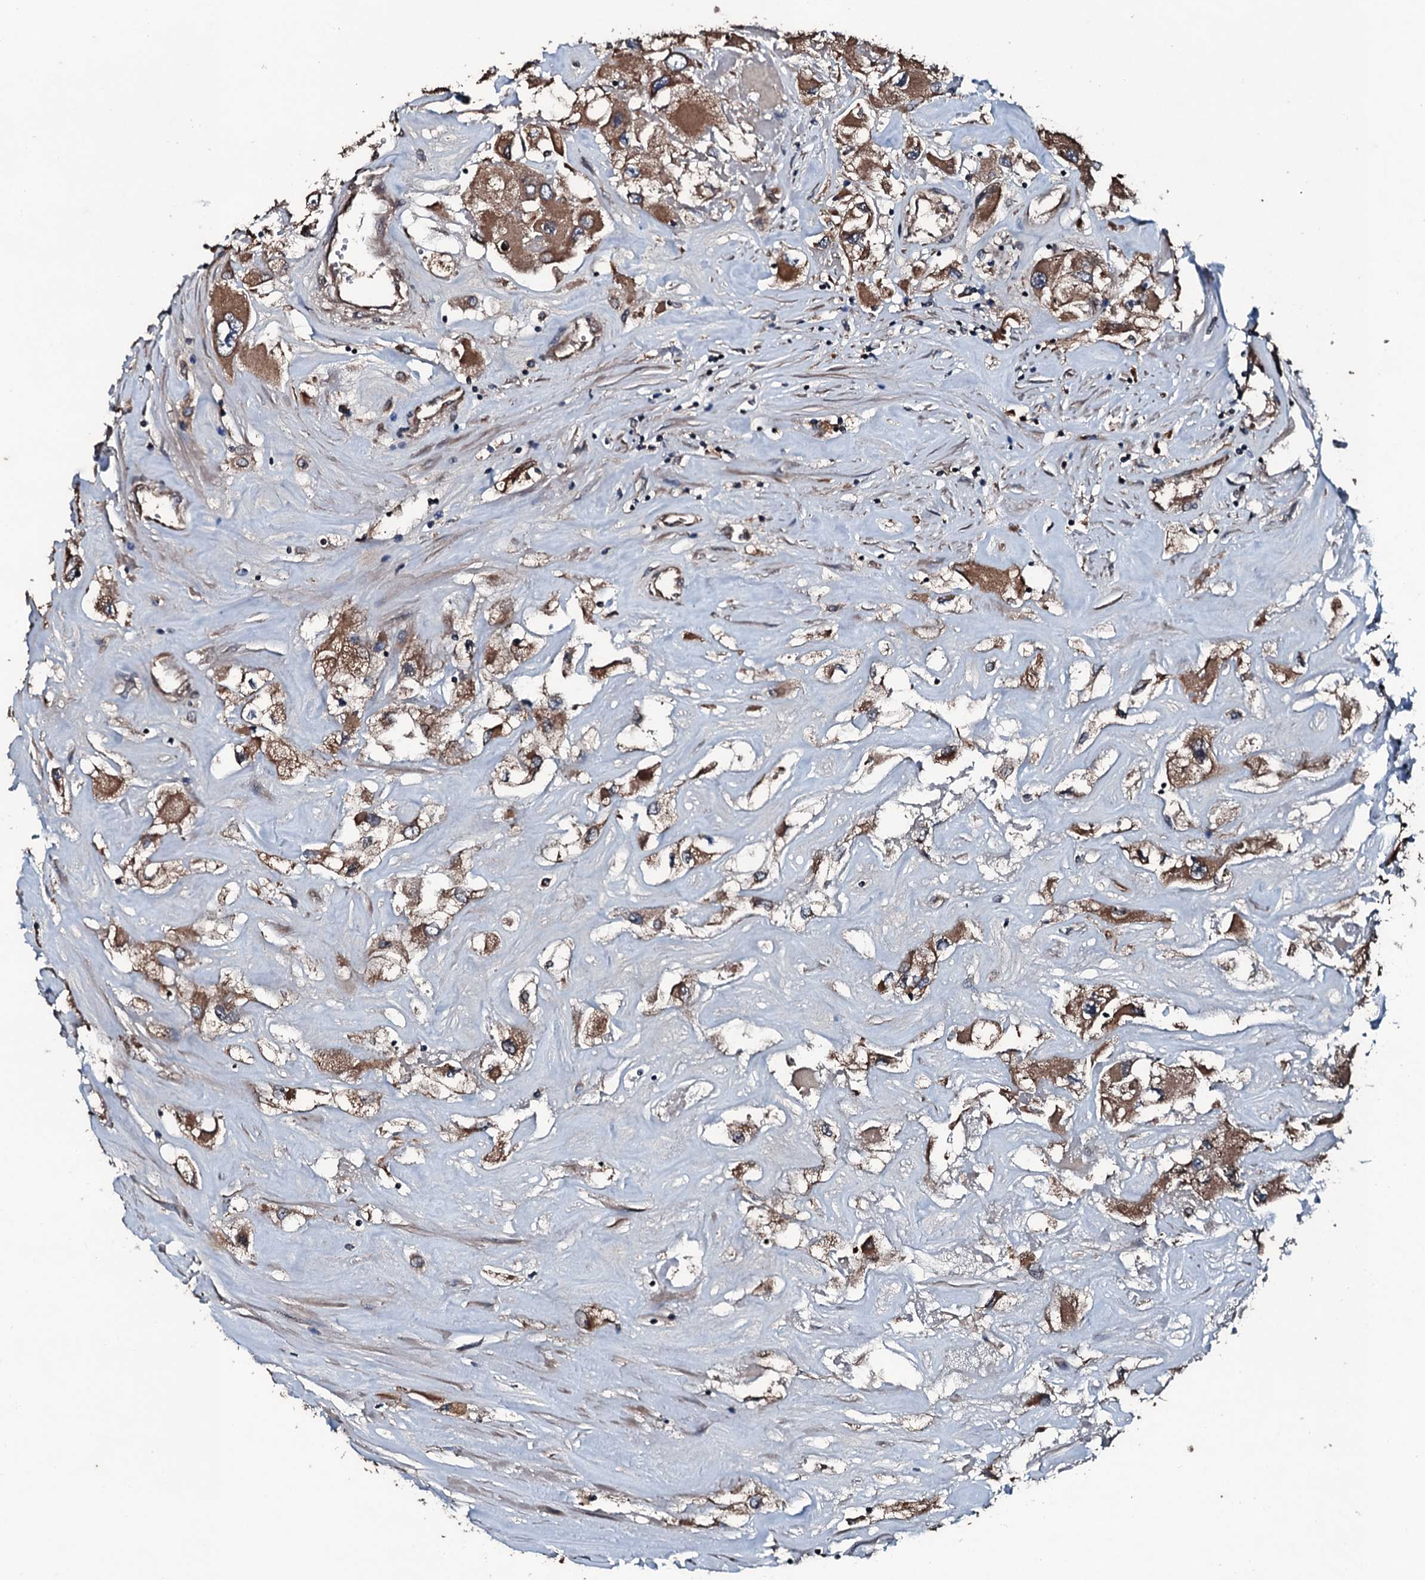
{"staining": {"intensity": "moderate", "quantity": ">75%", "location": "cytoplasmic/membranous"}, "tissue": "renal cancer", "cell_type": "Tumor cells", "image_type": "cancer", "snomed": [{"axis": "morphology", "description": "Adenocarcinoma, NOS"}, {"axis": "topography", "description": "Kidney"}], "caption": "Immunohistochemistry (DAB) staining of human renal cancer reveals moderate cytoplasmic/membranous protein expression in approximately >75% of tumor cells.", "gene": "AARS1", "patient": {"sex": "female", "age": 52}}